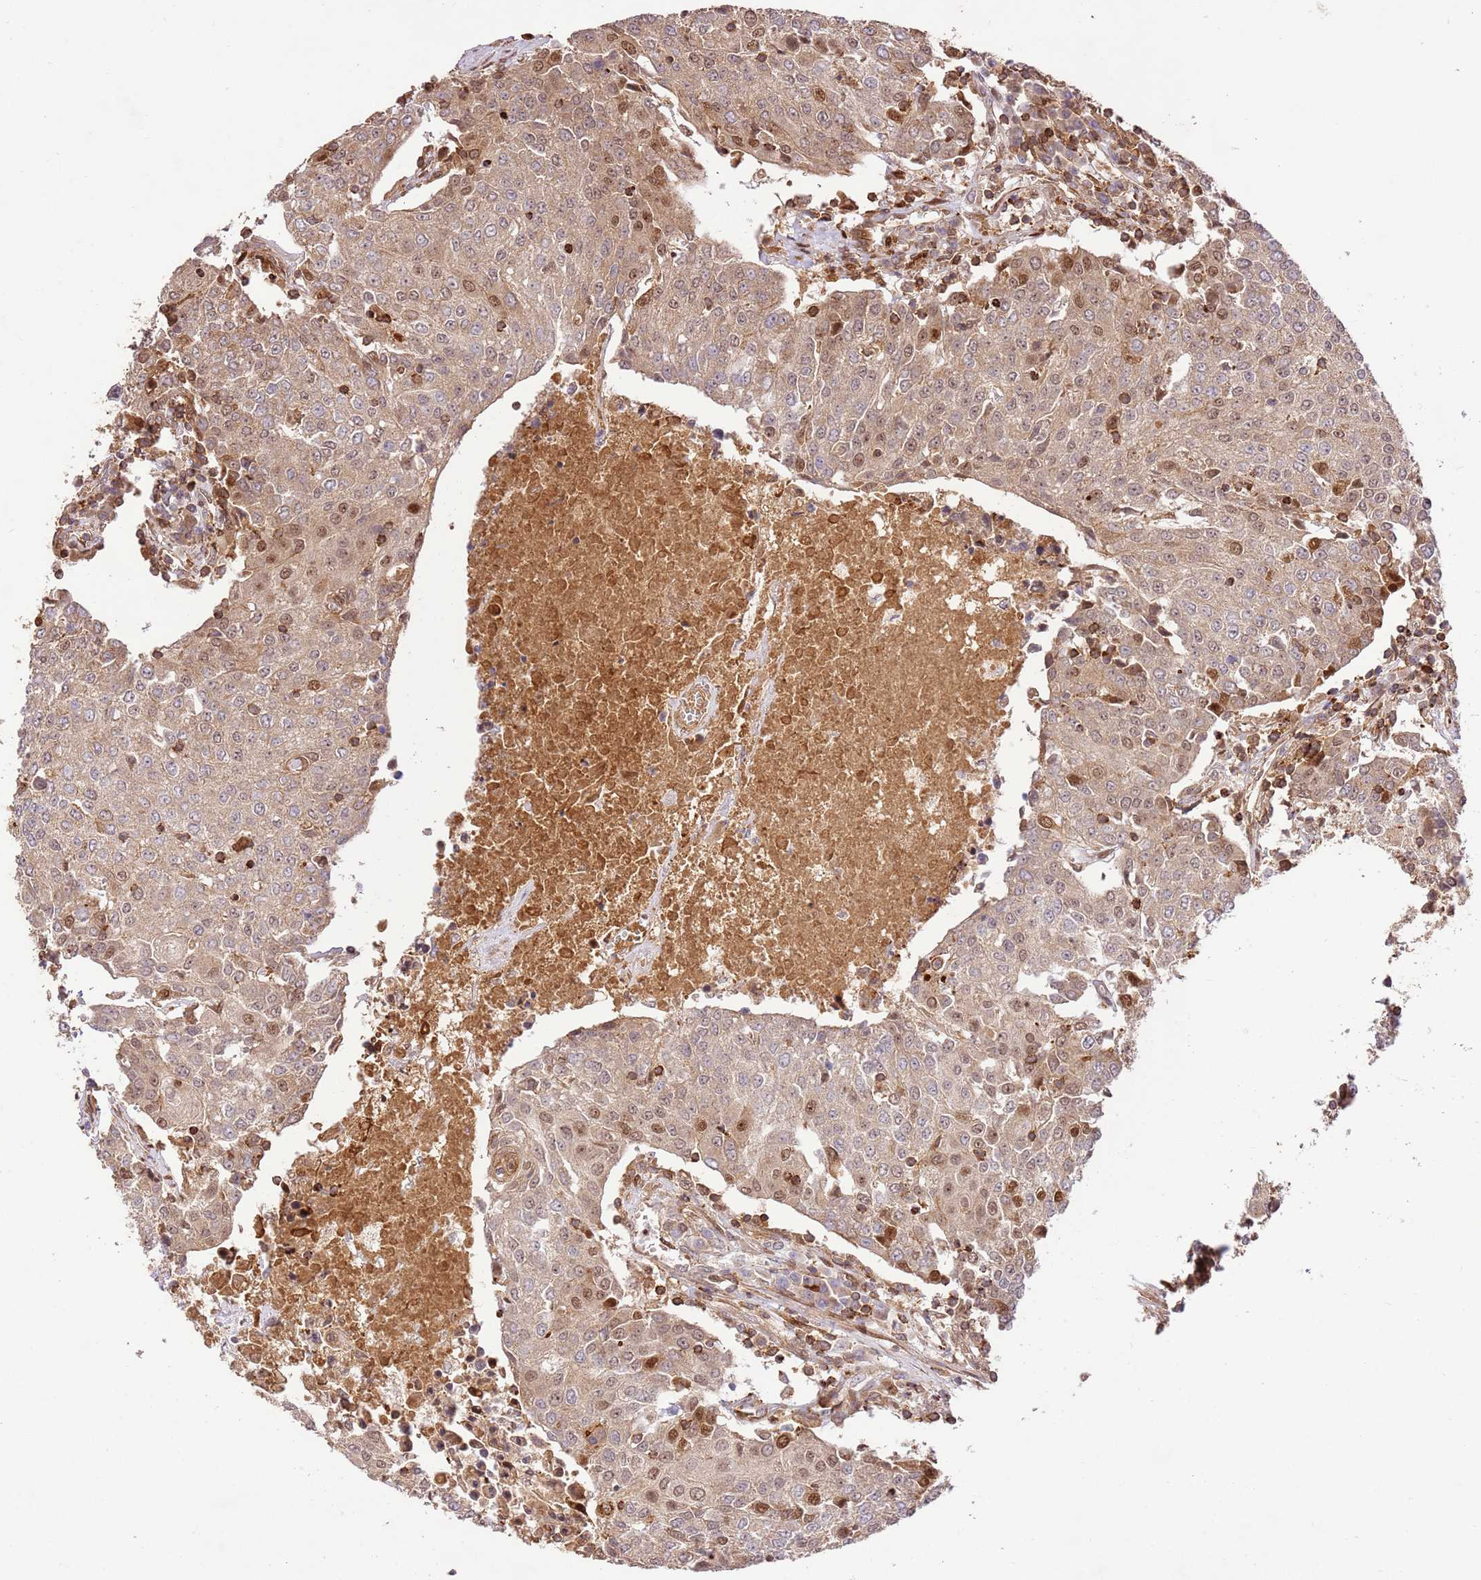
{"staining": {"intensity": "weak", "quantity": "25%-75%", "location": "cytoplasmic/membranous"}, "tissue": "urothelial cancer", "cell_type": "Tumor cells", "image_type": "cancer", "snomed": [{"axis": "morphology", "description": "Urothelial carcinoma, High grade"}, {"axis": "topography", "description": "Urinary bladder"}], "caption": "This is an image of immunohistochemistry (IHC) staining of high-grade urothelial carcinoma, which shows weak positivity in the cytoplasmic/membranous of tumor cells.", "gene": "KATNAL2", "patient": {"sex": "female", "age": 85}}